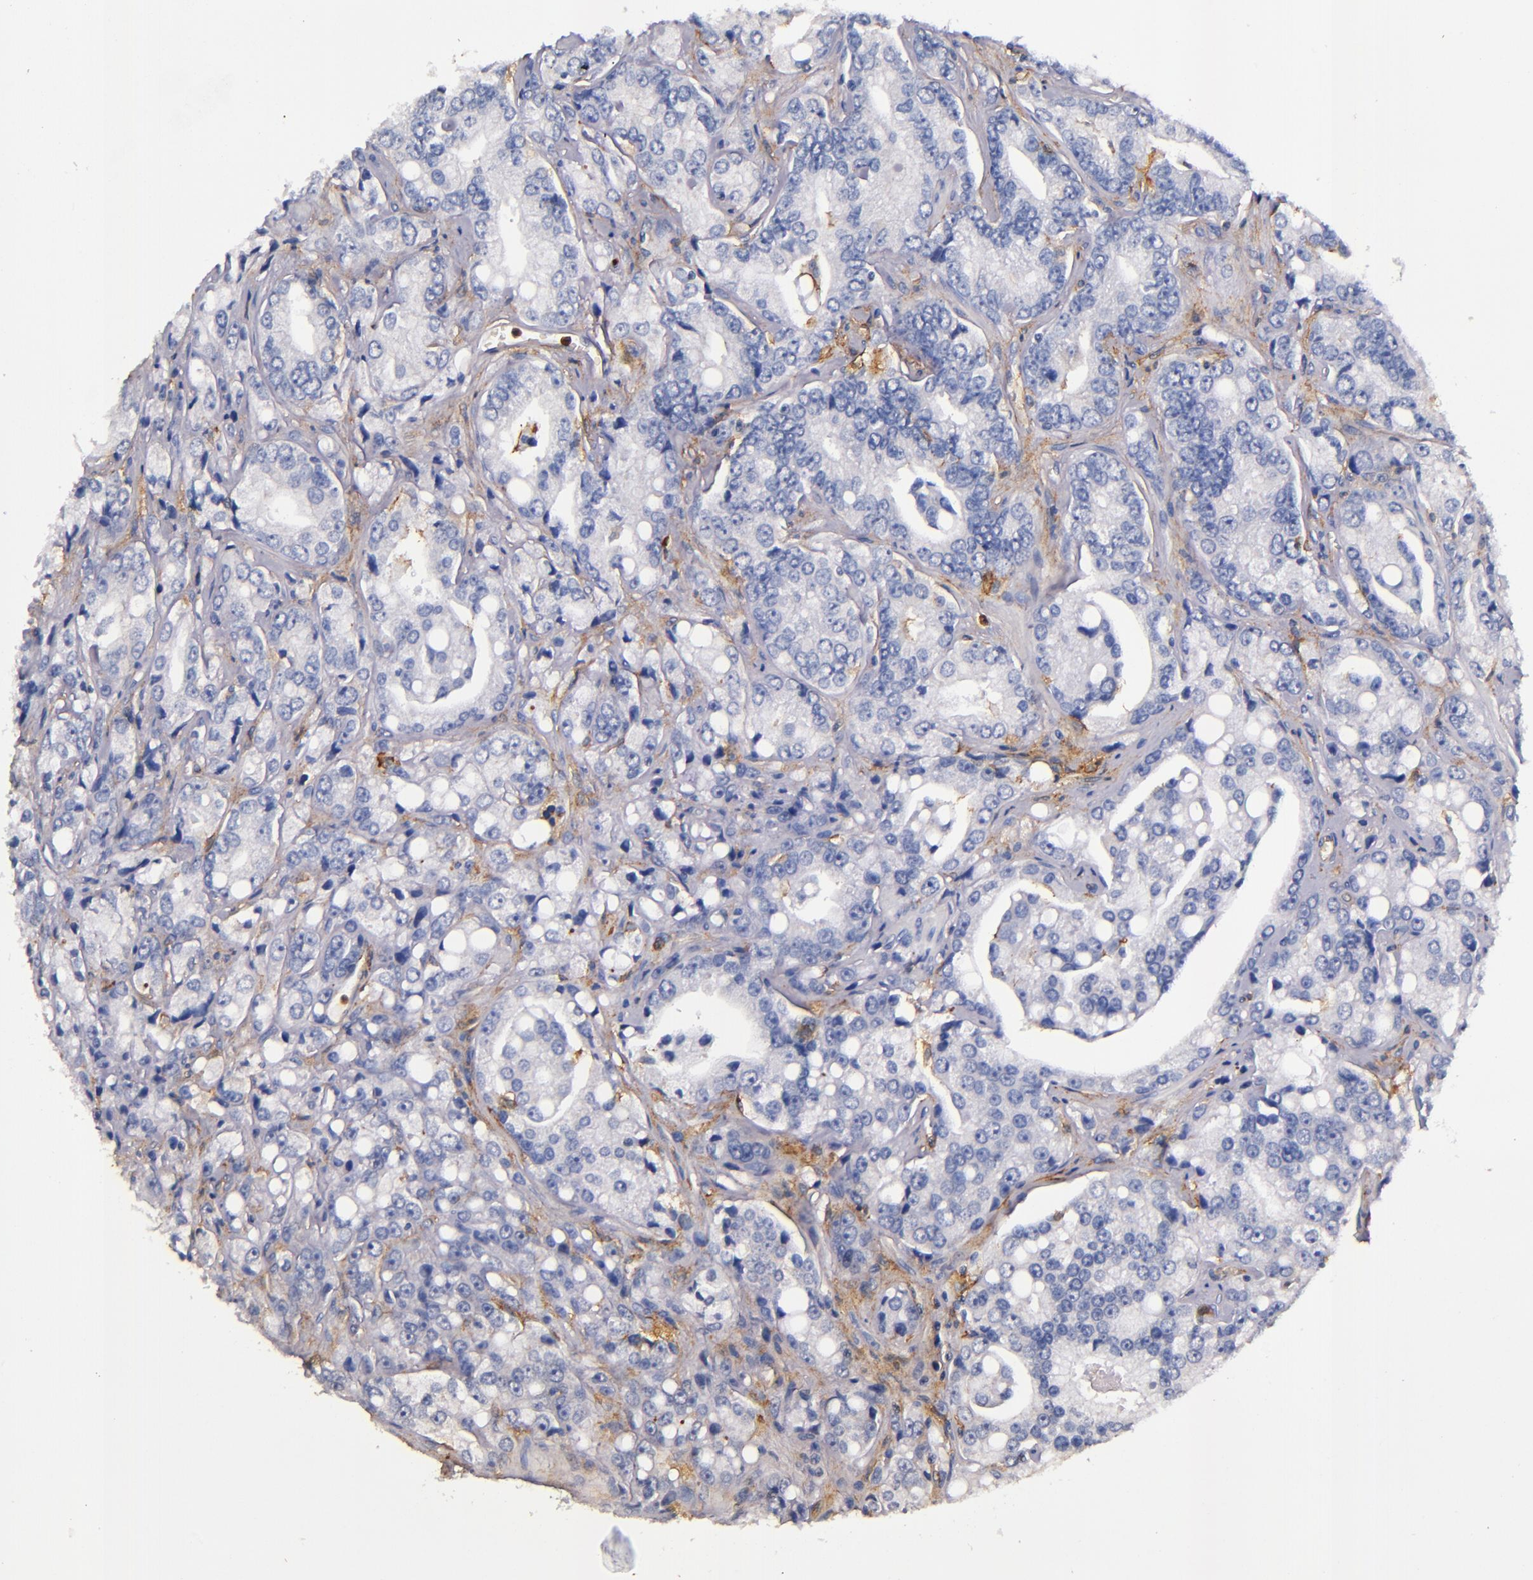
{"staining": {"intensity": "negative", "quantity": "none", "location": "none"}, "tissue": "prostate cancer", "cell_type": "Tumor cells", "image_type": "cancer", "snomed": [{"axis": "morphology", "description": "Adenocarcinoma, High grade"}, {"axis": "topography", "description": "Prostate"}], "caption": "Immunohistochemical staining of human prostate cancer reveals no significant staining in tumor cells.", "gene": "SIRPA", "patient": {"sex": "male", "age": 67}}